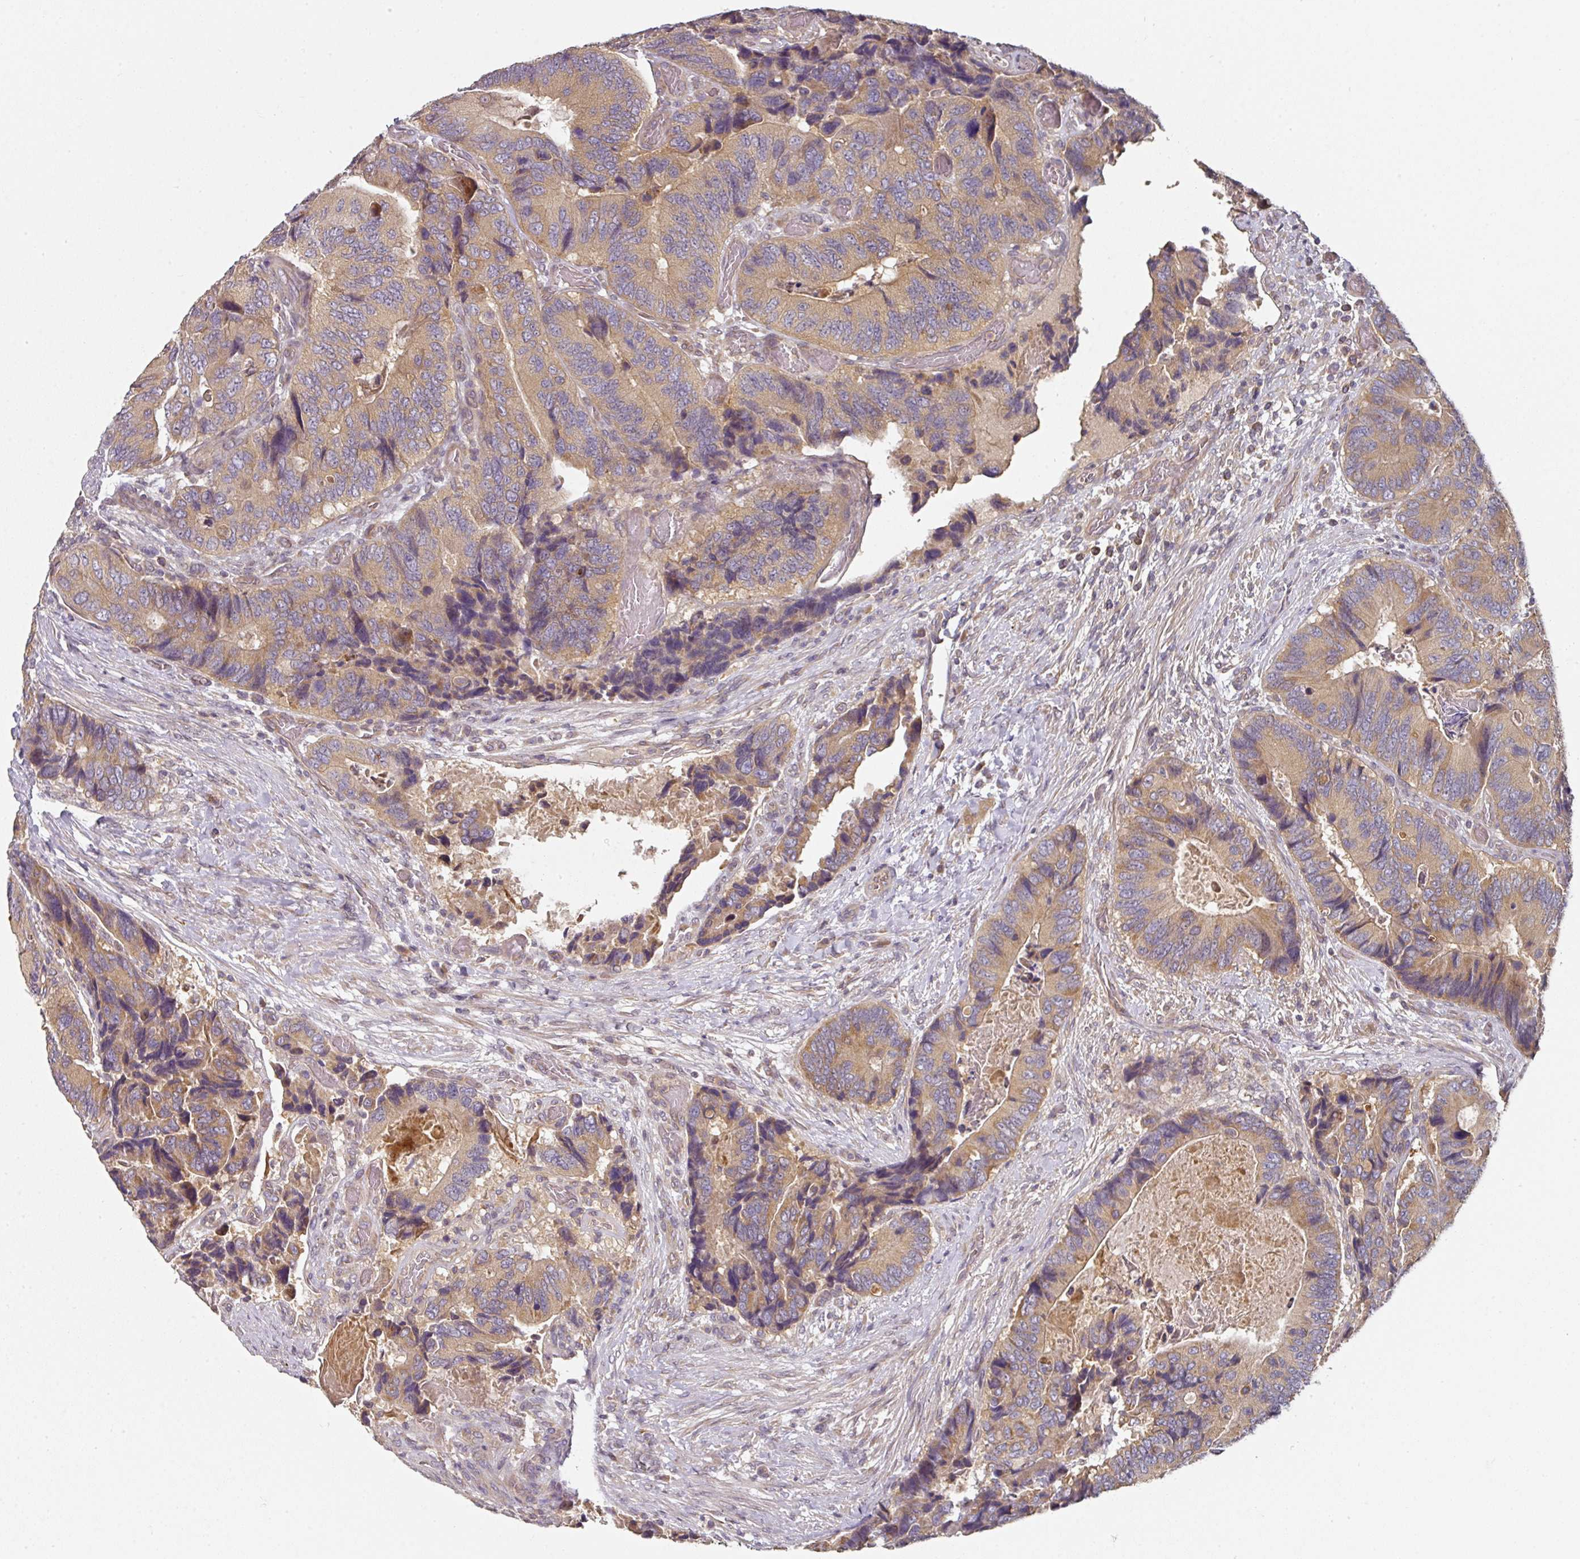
{"staining": {"intensity": "moderate", "quantity": ">75%", "location": "cytoplasmic/membranous"}, "tissue": "colorectal cancer", "cell_type": "Tumor cells", "image_type": "cancer", "snomed": [{"axis": "morphology", "description": "Adenocarcinoma, NOS"}, {"axis": "topography", "description": "Colon"}], "caption": "This photomicrograph shows immunohistochemistry staining of human colorectal cancer (adenocarcinoma), with medium moderate cytoplasmic/membranous positivity in approximately >75% of tumor cells.", "gene": "MAP2K2", "patient": {"sex": "male", "age": 84}}